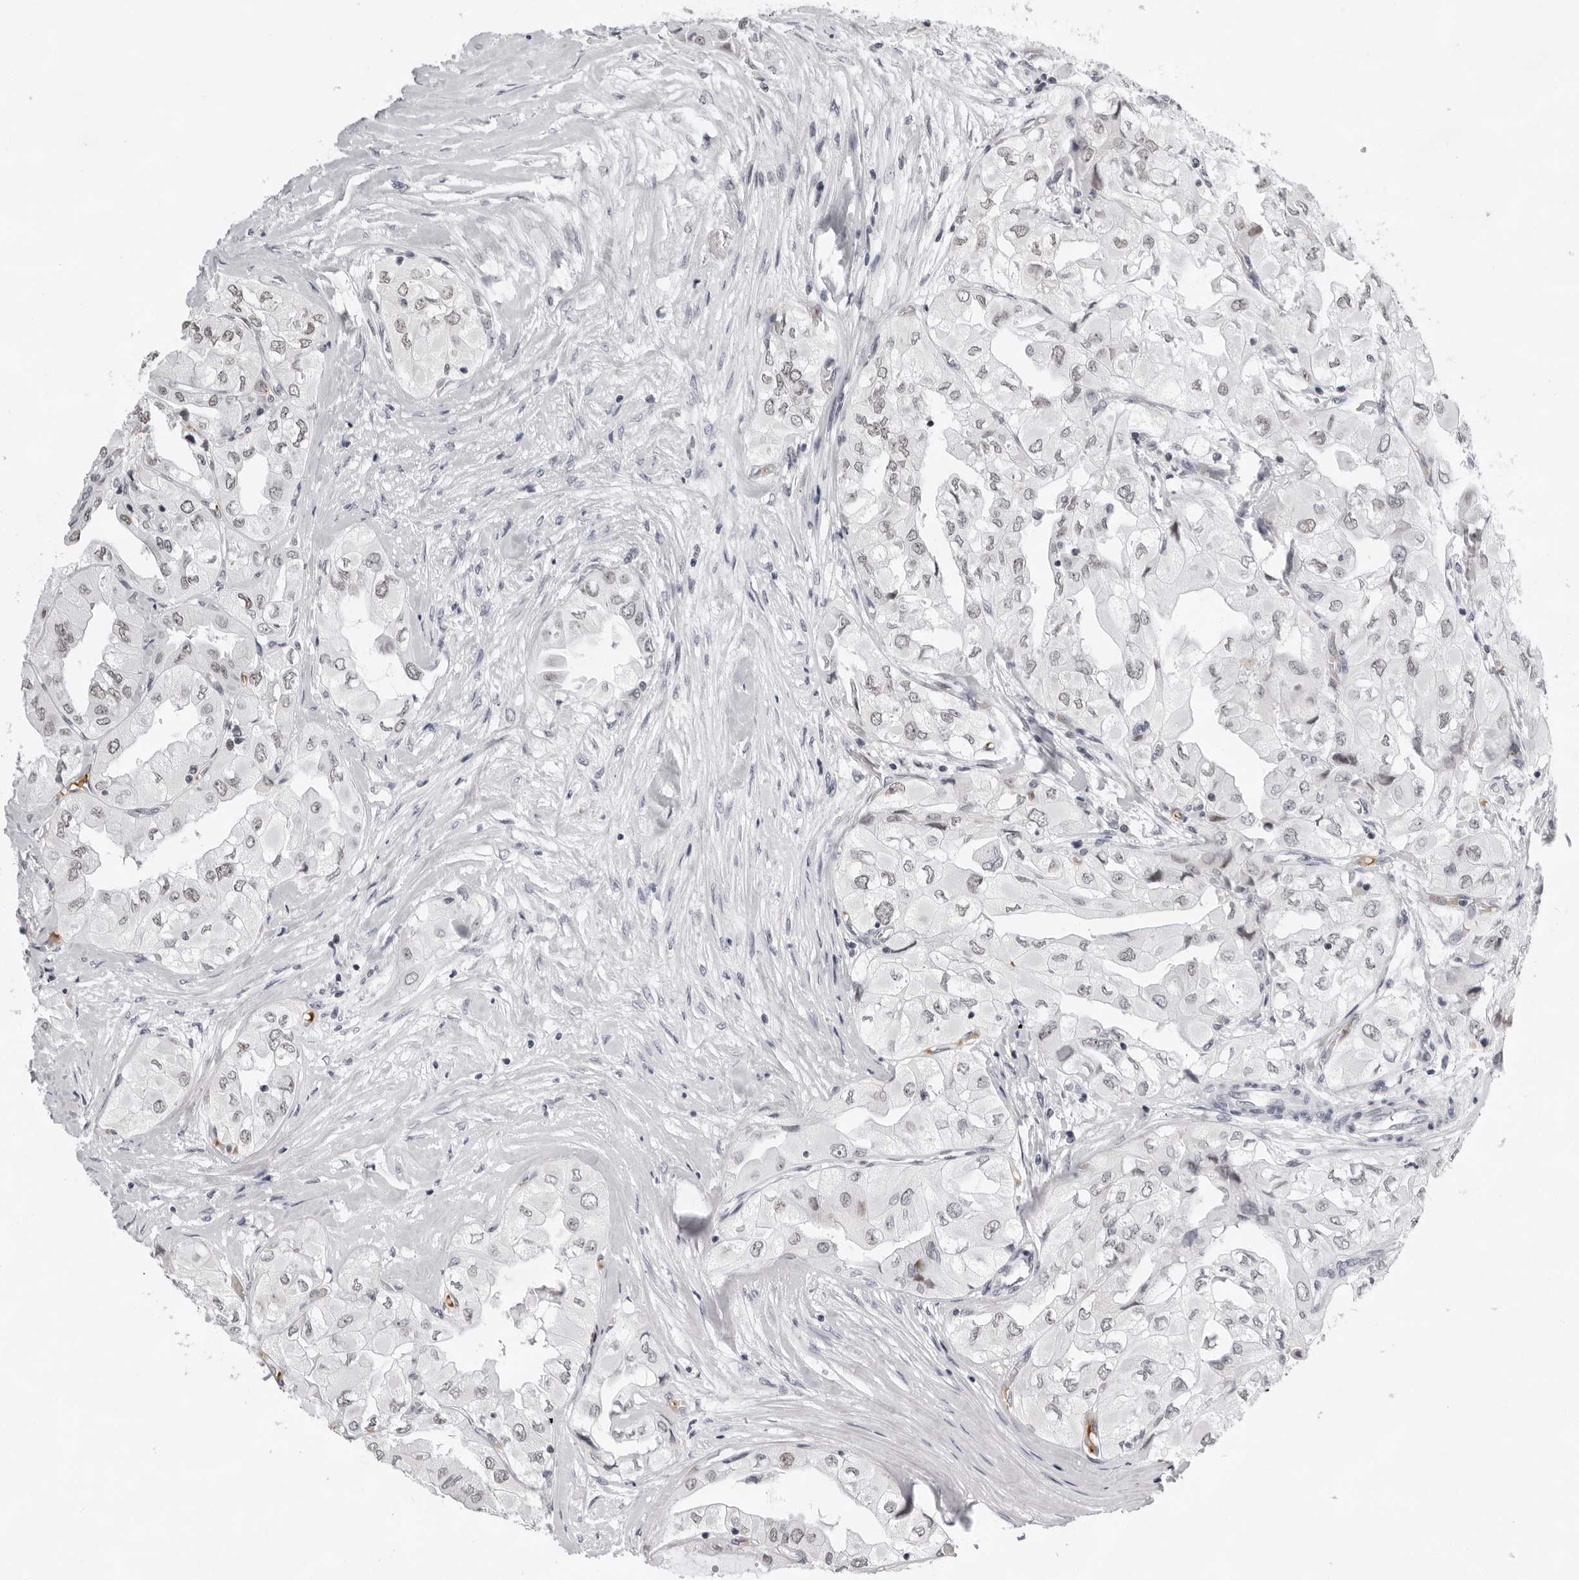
{"staining": {"intensity": "weak", "quantity": "25%-75%", "location": "nuclear"}, "tissue": "thyroid cancer", "cell_type": "Tumor cells", "image_type": "cancer", "snomed": [{"axis": "morphology", "description": "Papillary adenocarcinoma, NOS"}, {"axis": "topography", "description": "Thyroid gland"}], "caption": "Immunohistochemical staining of human papillary adenocarcinoma (thyroid) shows low levels of weak nuclear positivity in approximately 25%-75% of tumor cells.", "gene": "USP1", "patient": {"sex": "female", "age": 59}}